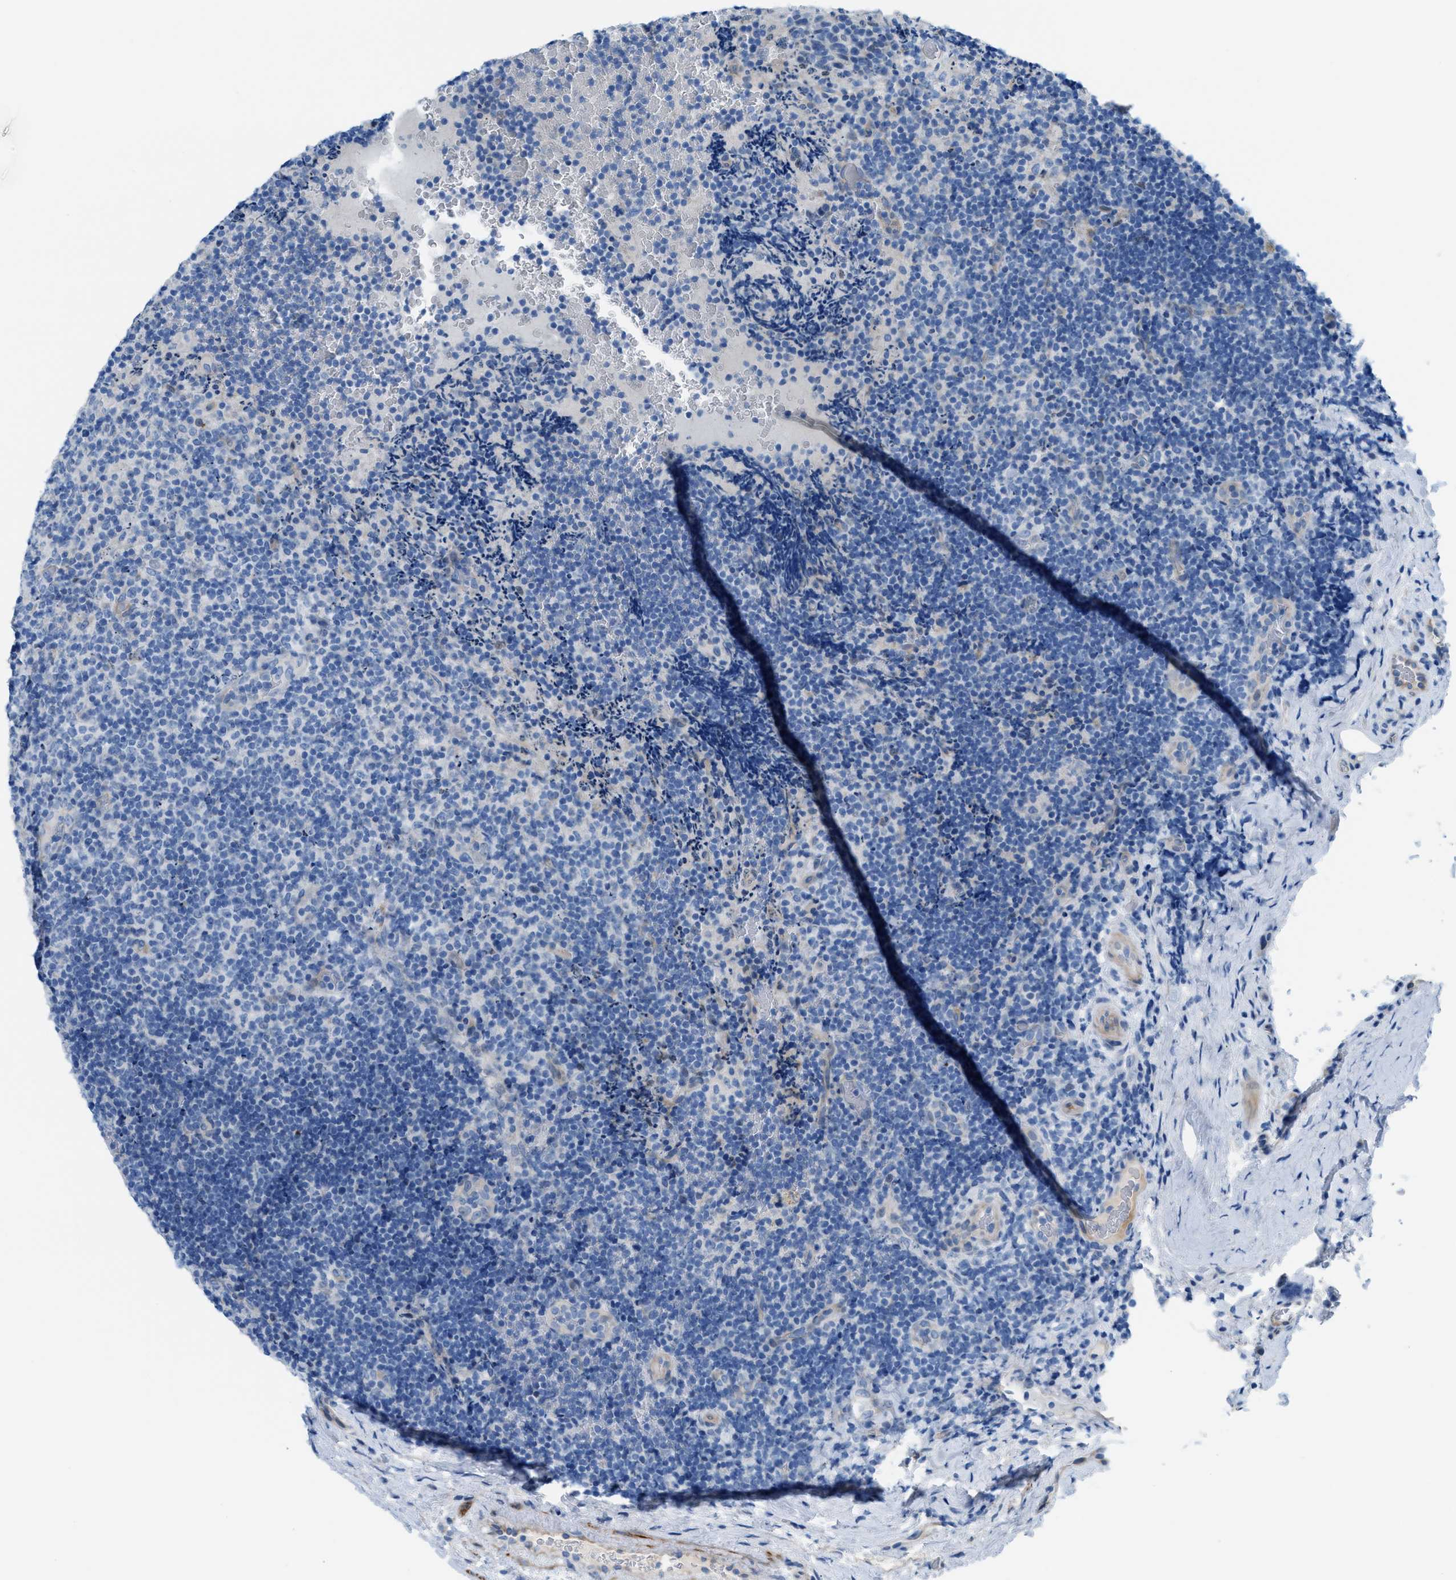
{"staining": {"intensity": "negative", "quantity": "none", "location": "none"}, "tissue": "lymphoma", "cell_type": "Tumor cells", "image_type": "cancer", "snomed": [{"axis": "morphology", "description": "Malignant lymphoma, non-Hodgkin's type, High grade"}, {"axis": "topography", "description": "Tonsil"}], "caption": "Protein analysis of malignant lymphoma, non-Hodgkin's type (high-grade) displays no significant staining in tumor cells.", "gene": "MPP3", "patient": {"sex": "female", "age": 36}}